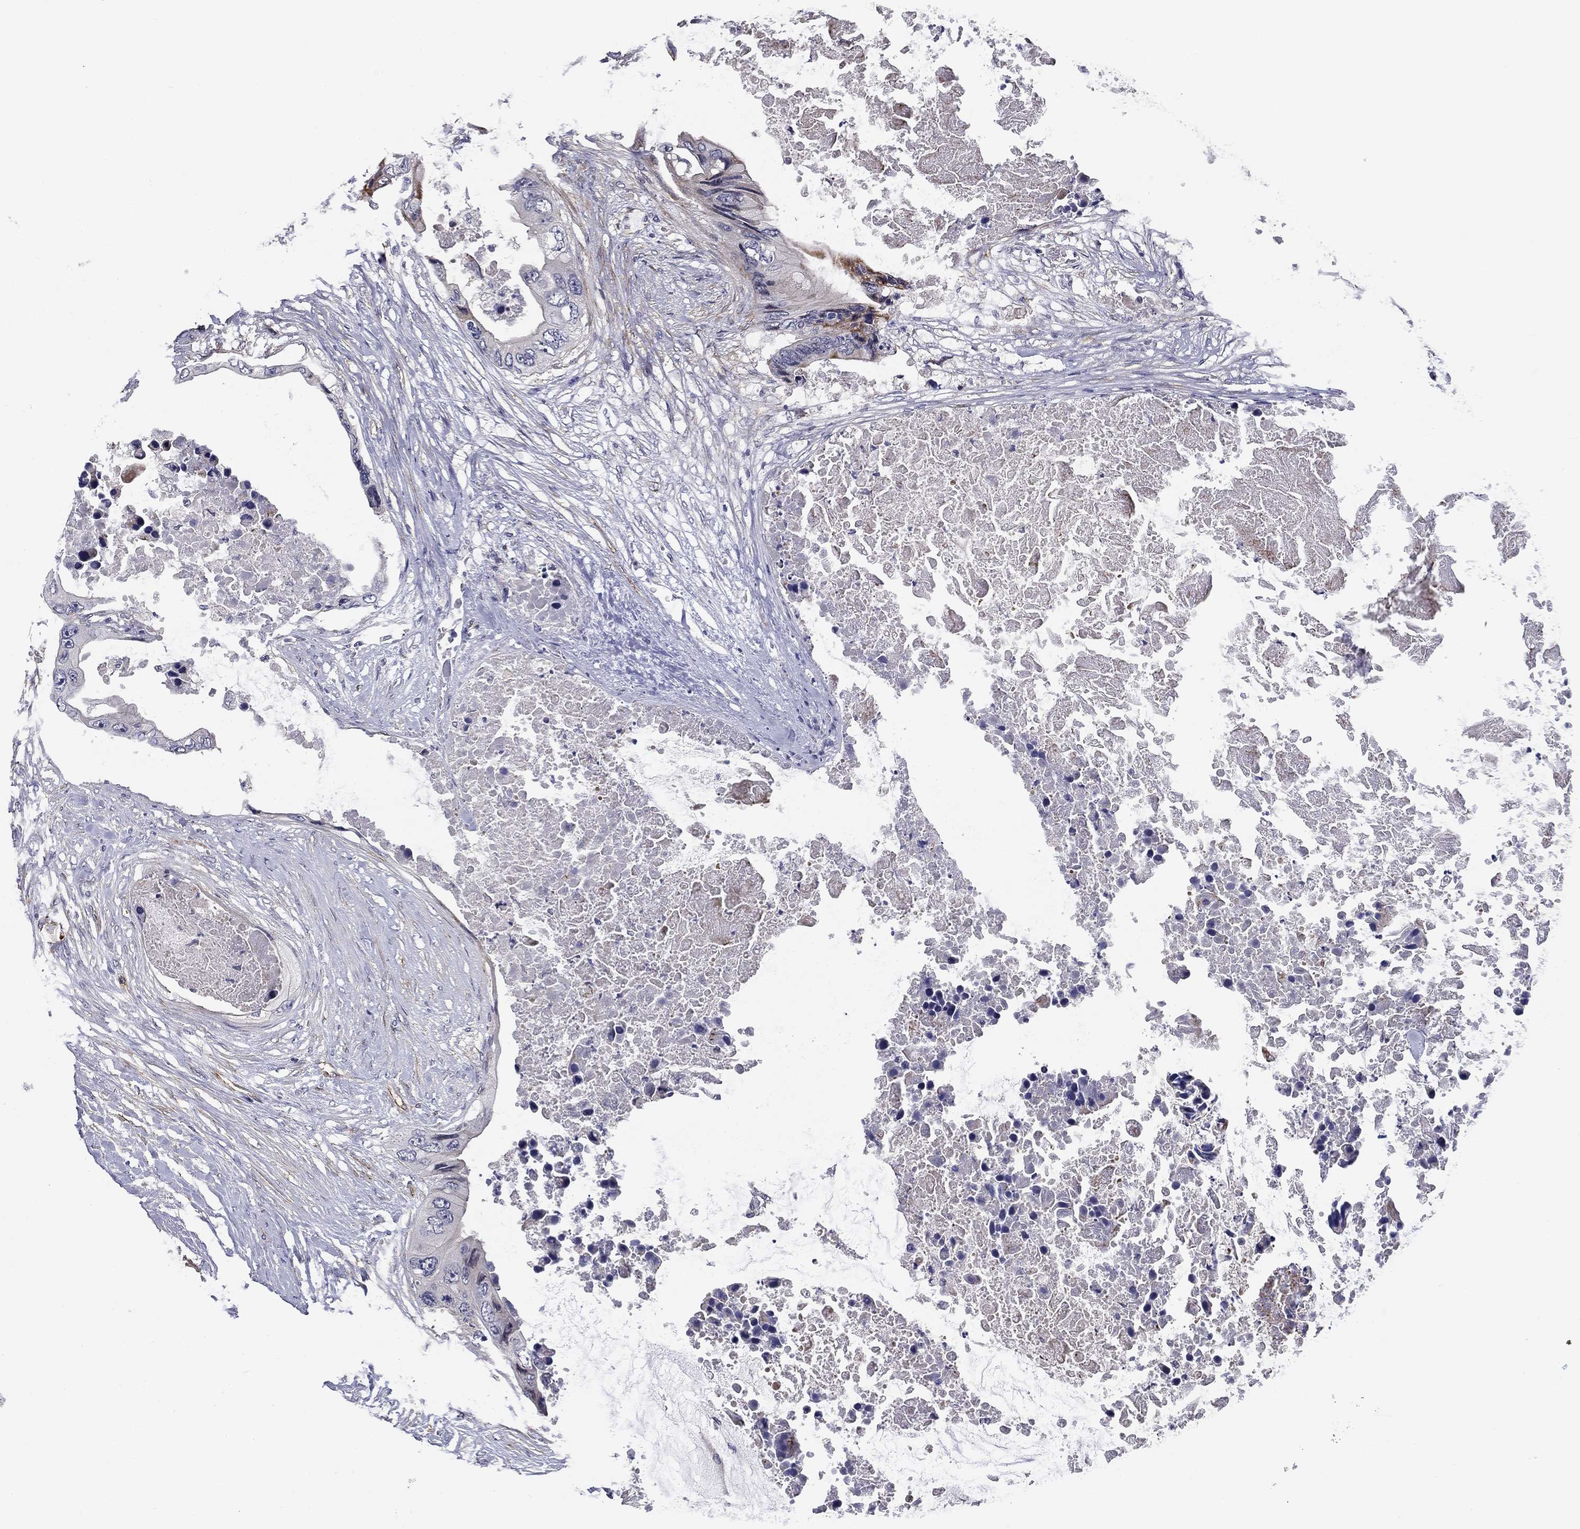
{"staining": {"intensity": "negative", "quantity": "none", "location": "none"}, "tissue": "colorectal cancer", "cell_type": "Tumor cells", "image_type": "cancer", "snomed": [{"axis": "morphology", "description": "Adenocarcinoma, NOS"}, {"axis": "topography", "description": "Rectum"}], "caption": "IHC of colorectal cancer (adenocarcinoma) displays no positivity in tumor cells.", "gene": "SYNC", "patient": {"sex": "male", "age": 63}}